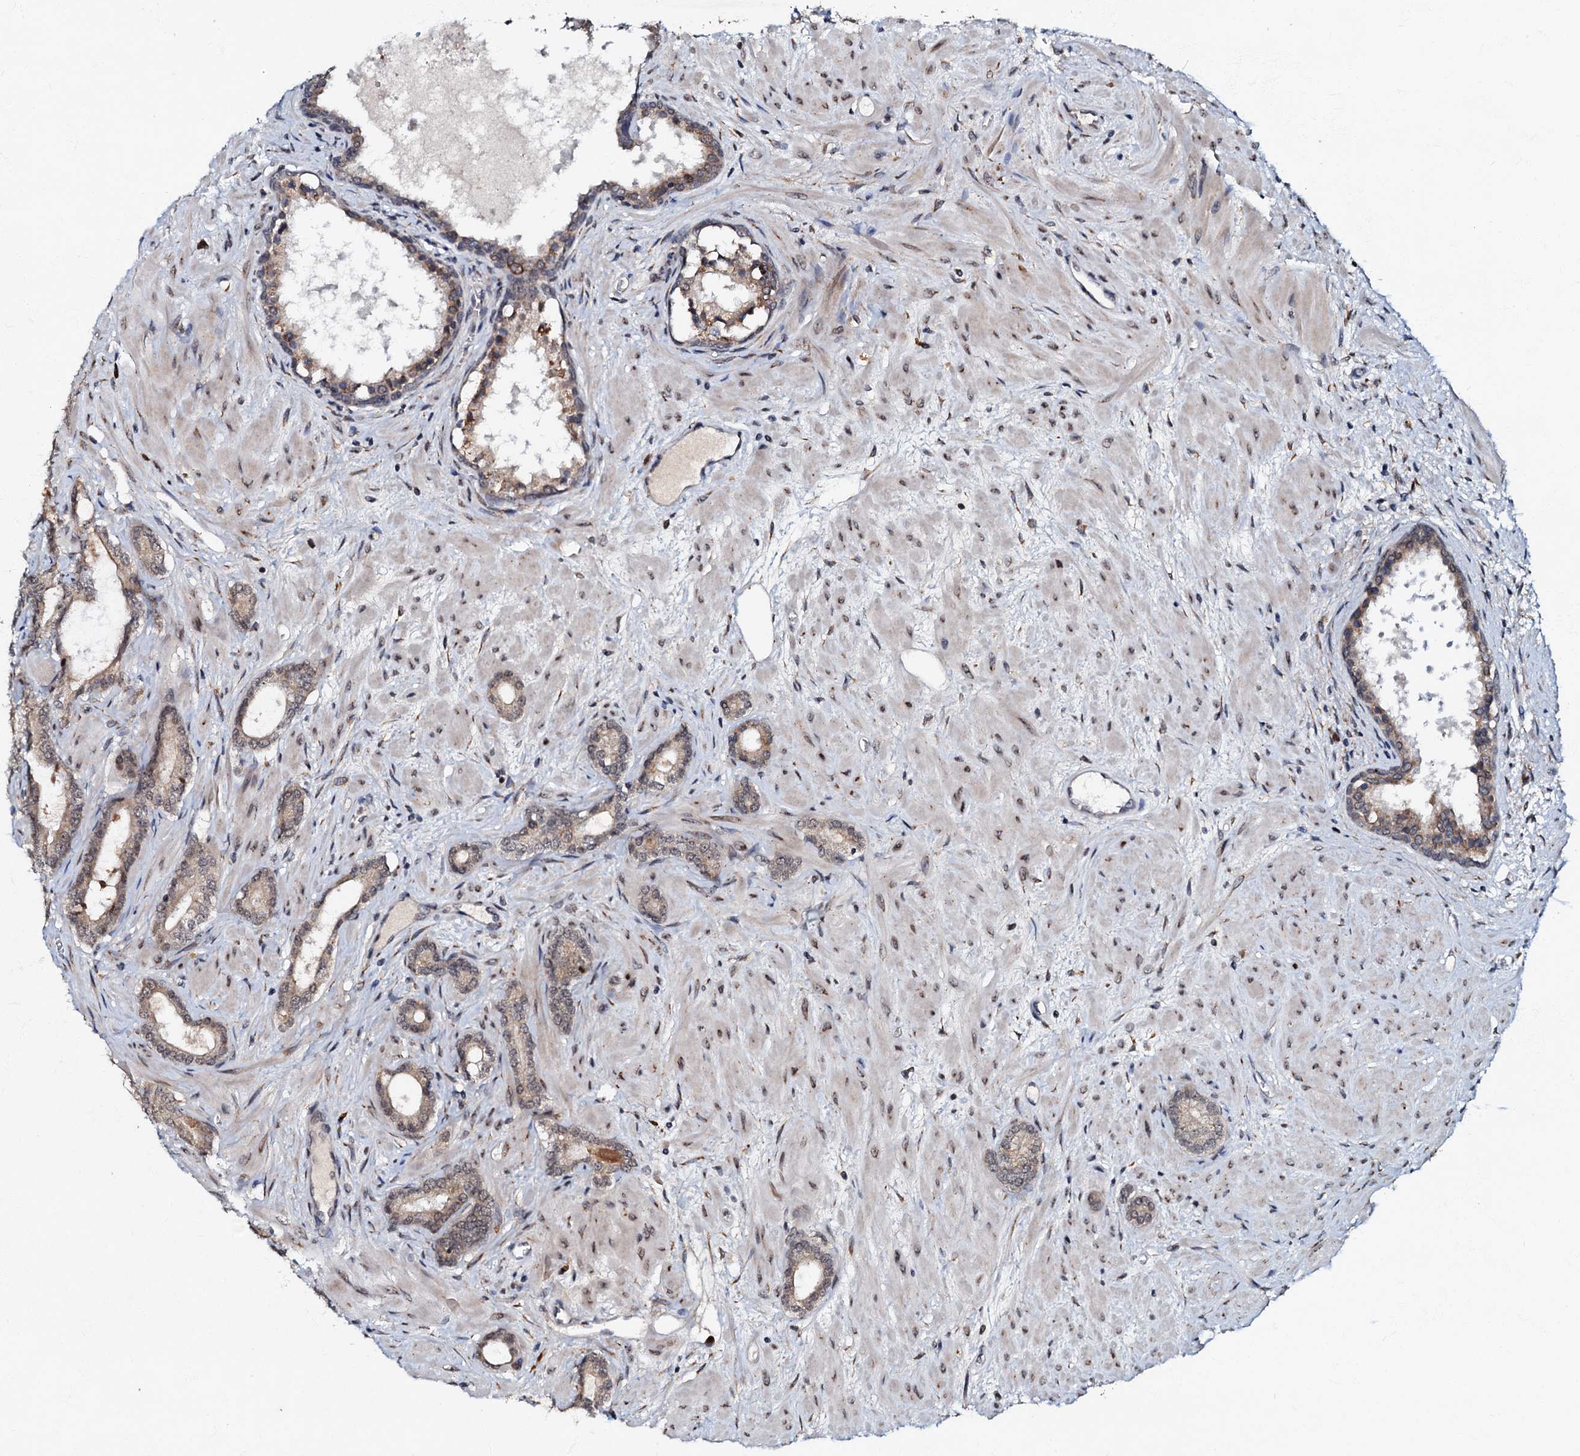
{"staining": {"intensity": "weak", "quantity": "25%-75%", "location": "cytoplasmic/membranous,nuclear"}, "tissue": "prostate cancer", "cell_type": "Tumor cells", "image_type": "cancer", "snomed": [{"axis": "morphology", "description": "Adenocarcinoma, High grade"}, {"axis": "topography", "description": "Prostate"}], "caption": "This image demonstrates immunohistochemistry staining of human prostate cancer, with low weak cytoplasmic/membranous and nuclear expression in about 25%-75% of tumor cells.", "gene": "C18orf32", "patient": {"sex": "male", "age": 64}}